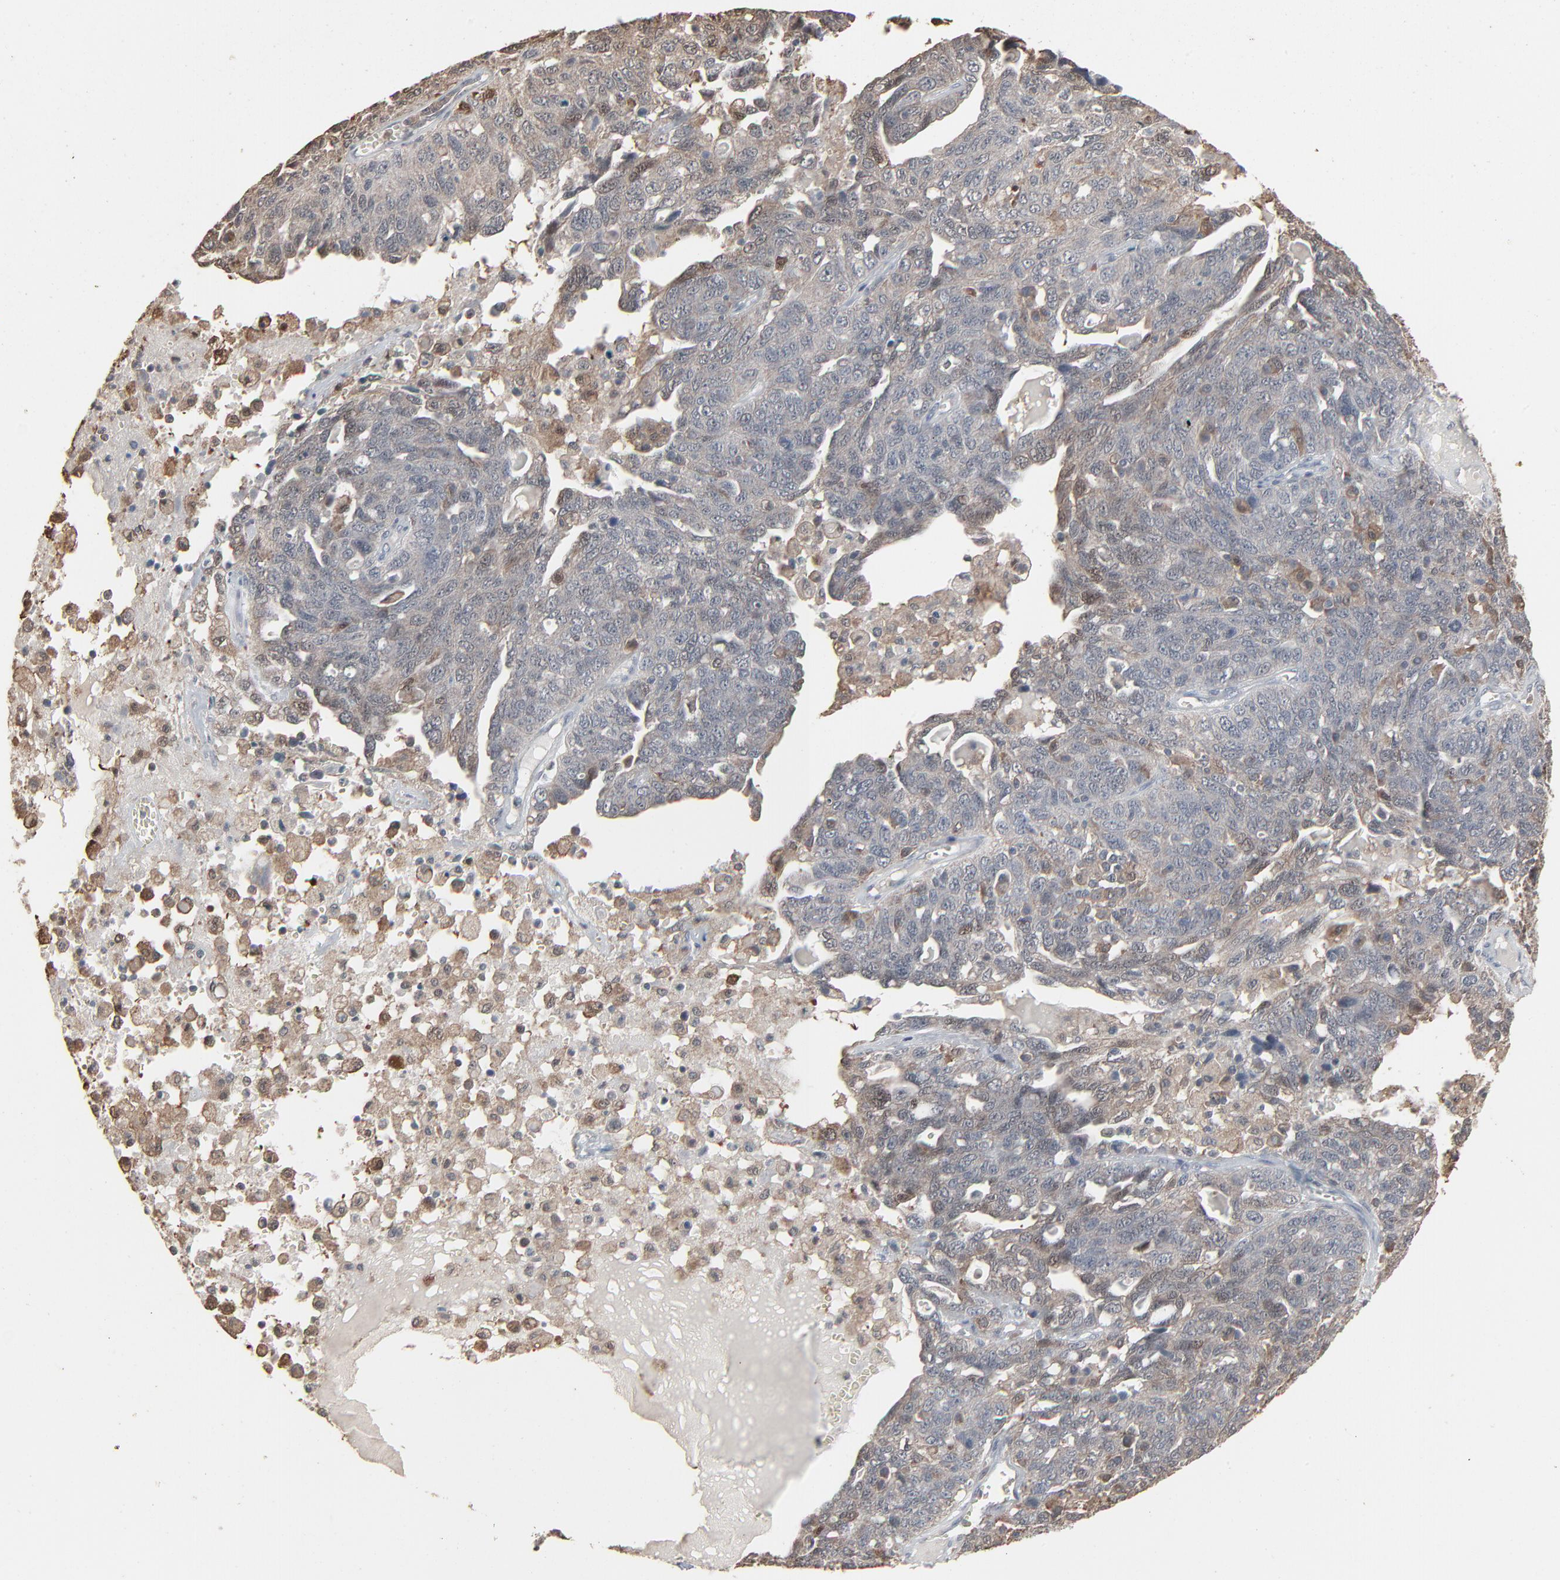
{"staining": {"intensity": "moderate", "quantity": "25%-75%", "location": "cytoplasmic/membranous"}, "tissue": "ovarian cancer", "cell_type": "Tumor cells", "image_type": "cancer", "snomed": [{"axis": "morphology", "description": "Cystadenocarcinoma, serous, NOS"}, {"axis": "topography", "description": "Ovary"}], "caption": "Brown immunohistochemical staining in ovarian serous cystadenocarcinoma reveals moderate cytoplasmic/membranous expression in approximately 25%-75% of tumor cells.", "gene": "DOCK8", "patient": {"sex": "female", "age": 71}}